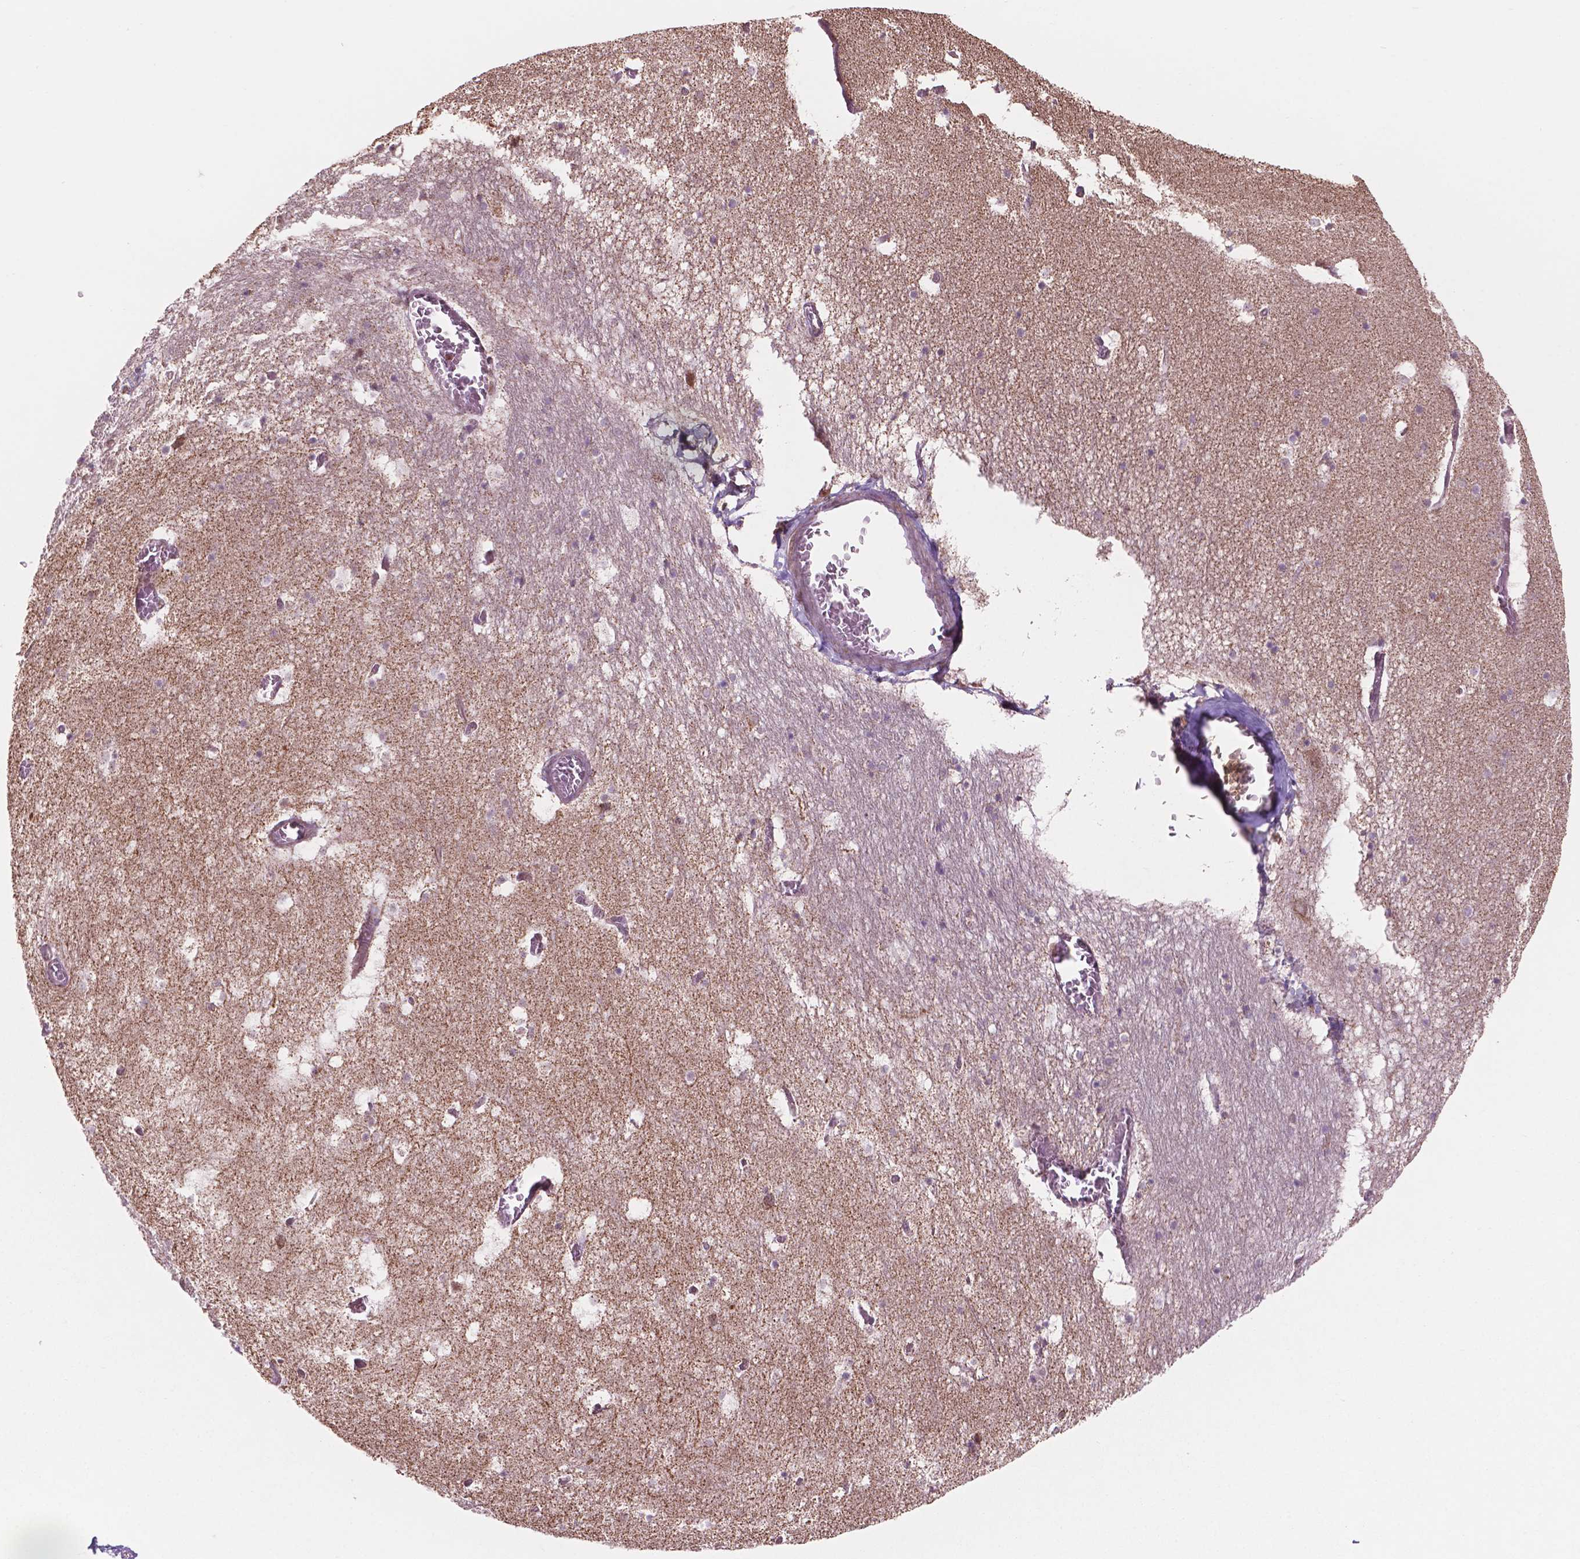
{"staining": {"intensity": "moderate", "quantity": "<25%", "location": "nuclear"}, "tissue": "hippocampus", "cell_type": "Glial cells", "image_type": "normal", "snomed": [{"axis": "morphology", "description": "Normal tissue, NOS"}, {"axis": "topography", "description": "Hippocampus"}], "caption": "A histopathology image of human hippocampus stained for a protein shows moderate nuclear brown staining in glial cells.", "gene": "NDUFA10", "patient": {"sex": "male", "age": 45}}